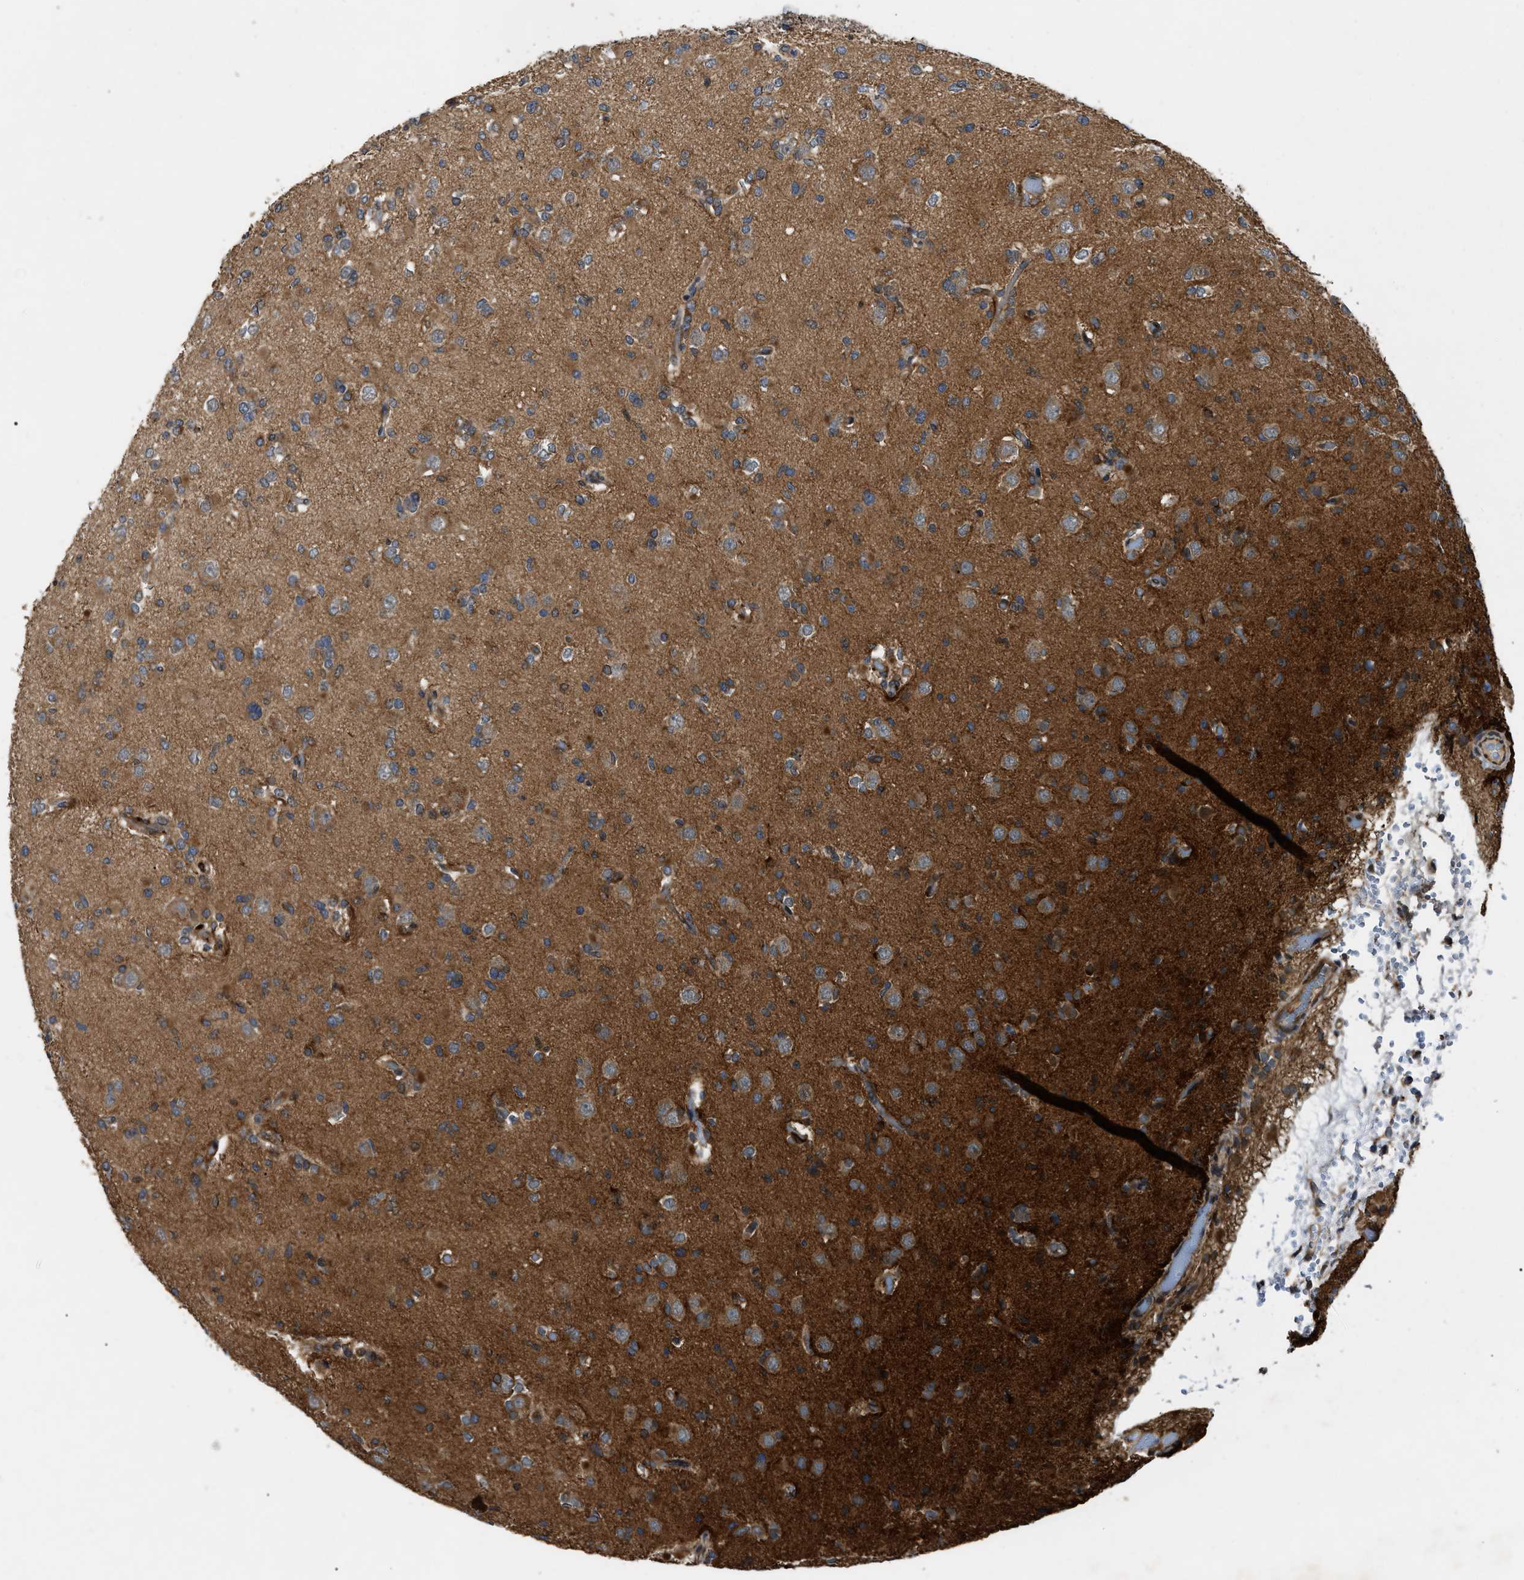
{"staining": {"intensity": "moderate", "quantity": ">75%", "location": "cytoplasmic/membranous"}, "tissue": "glioma", "cell_type": "Tumor cells", "image_type": "cancer", "snomed": [{"axis": "morphology", "description": "Glioma, malignant, Low grade"}, {"axis": "topography", "description": "Brain"}], "caption": "Glioma was stained to show a protein in brown. There is medium levels of moderate cytoplasmic/membranous positivity in approximately >75% of tumor cells.", "gene": "PPWD1", "patient": {"sex": "female", "age": 22}}